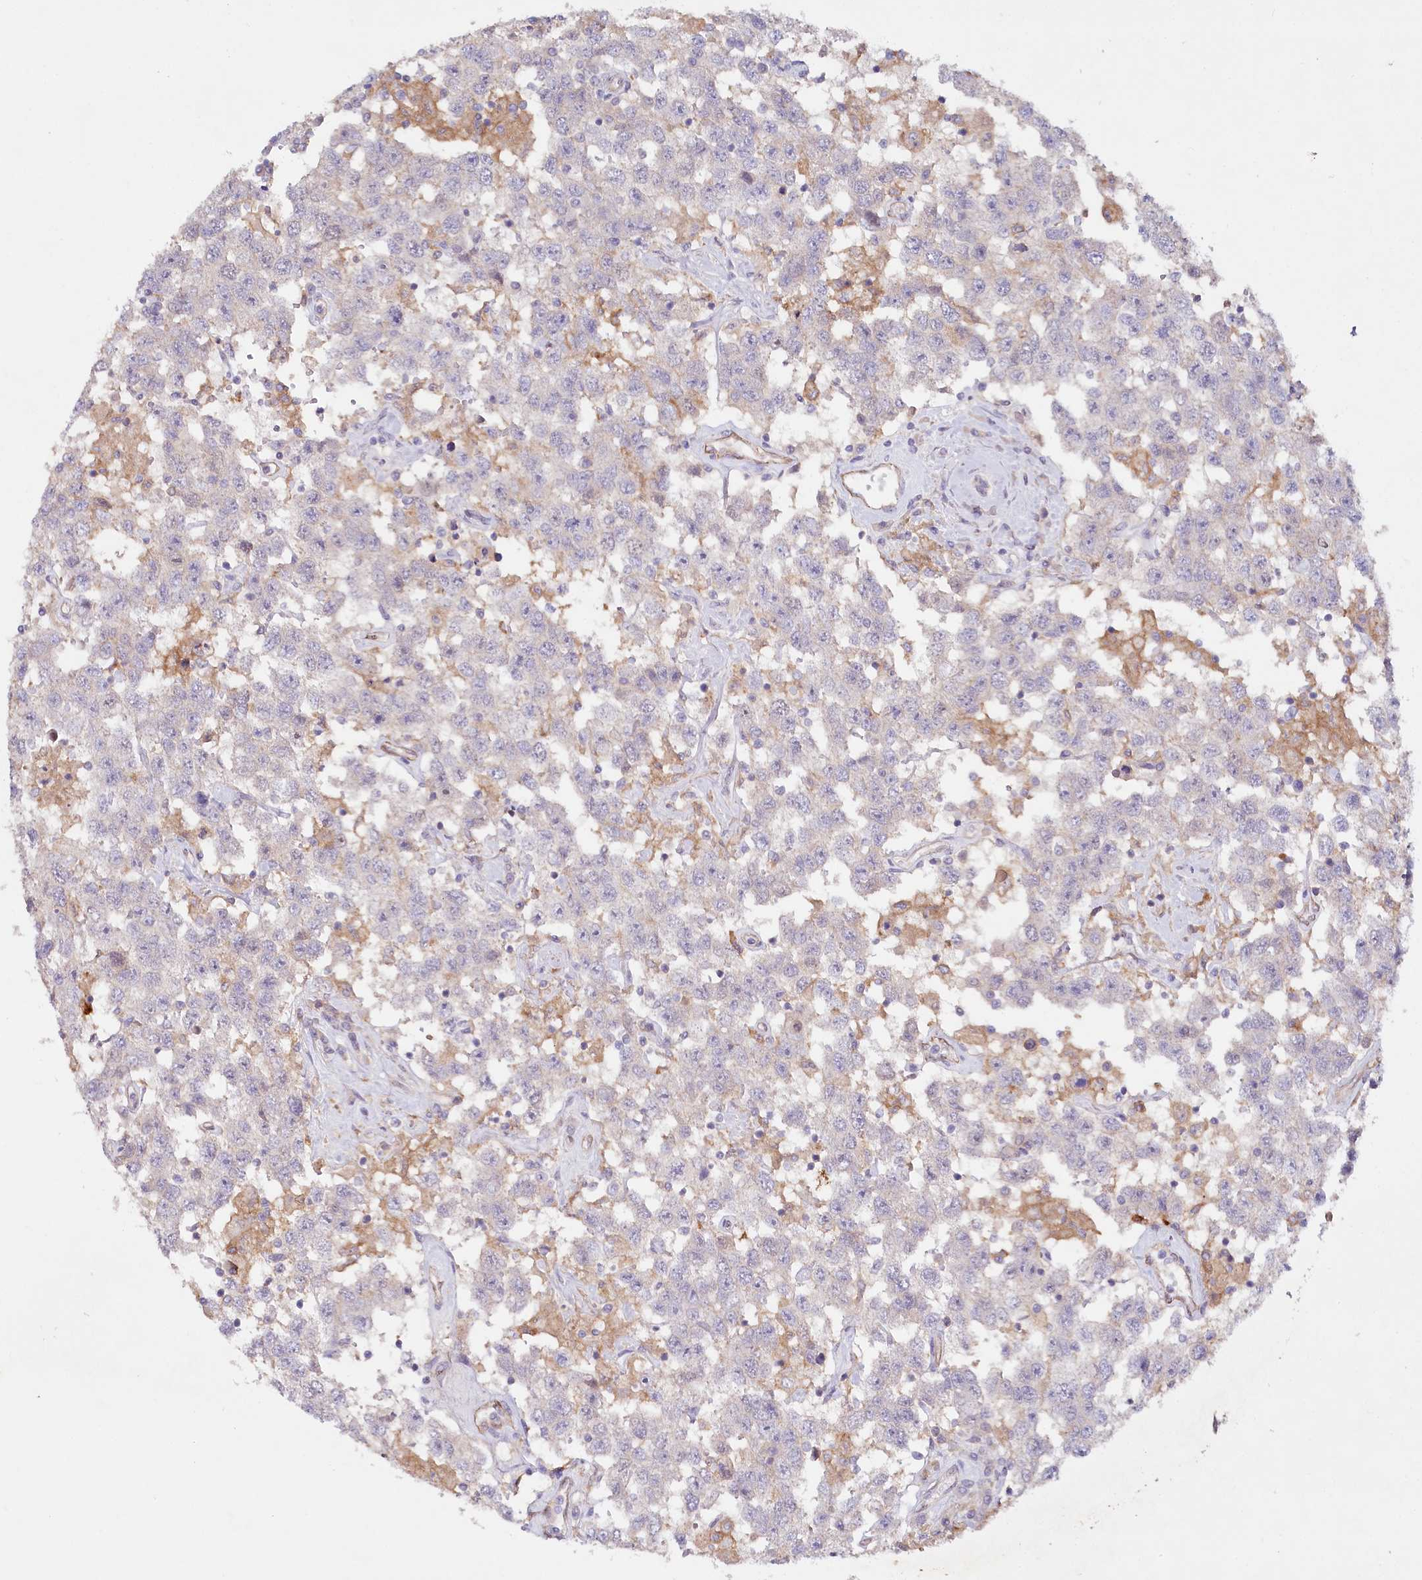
{"staining": {"intensity": "negative", "quantity": "none", "location": "none"}, "tissue": "testis cancer", "cell_type": "Tumor cells", "image_type": "cancer", "snomed": [{"axis": "morphology", "description": "Seminoma, NOS"}, {"axis": "topography", "description": "Testis"}], "caption": "An image of human testis cancer (seminoma) is negative for staining in tumor cells. The staining was performed using DAB (3,3'-diaminobenzidine) to visualize the protein expression in brown, while the nuclei were stained in blue with hematoxylin (Magnification: 20x).", "gene": "ALDH3B1", "patient": {"sex": "male", "age": 41}}